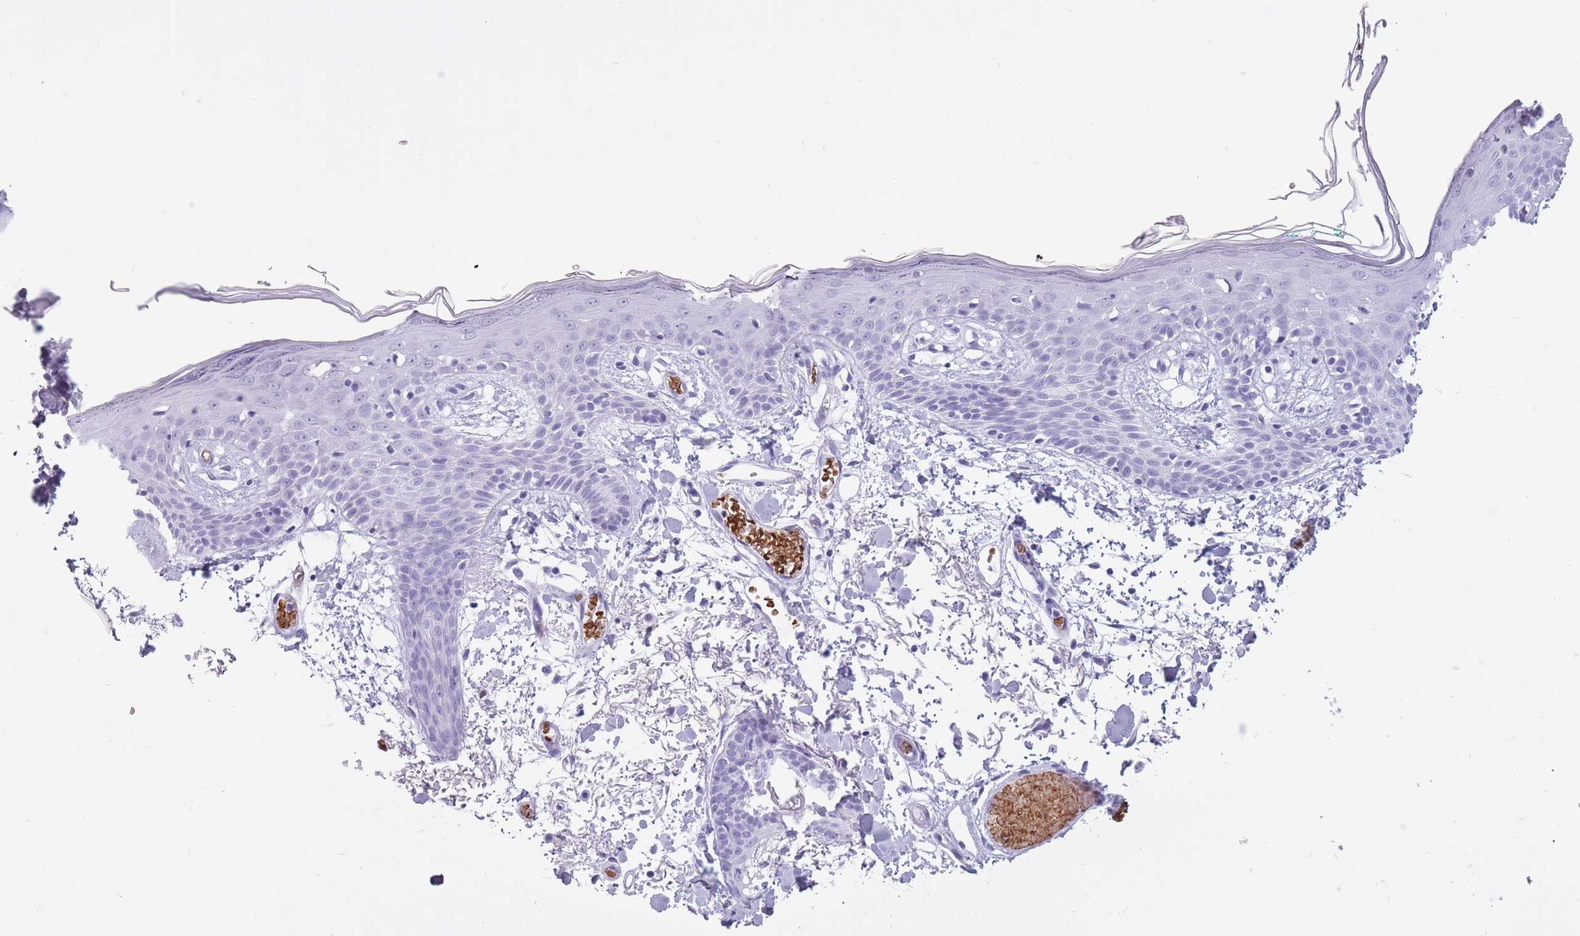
{"staining": {"intensity": "negative", "quantity": "none", "location": "none"}, "tissue": "skin", "cell_type": "Fibroblasts", "image_type": "normal", "snomed": [{"axis": "morphology", "description": "Normal tissue, NOS"}, {"axis": "topography", "description": "Skin"}], "caption": "DAB (3,3'-diaminobenzidine) immunohistochemical staining of benign skin displays no significant positivity in fibroblasts. (Immunohistochemistry, brightfield microscopy, high magnification).", "gene": "OR7C1", "patient": {"sex": "male", "age": 79}}